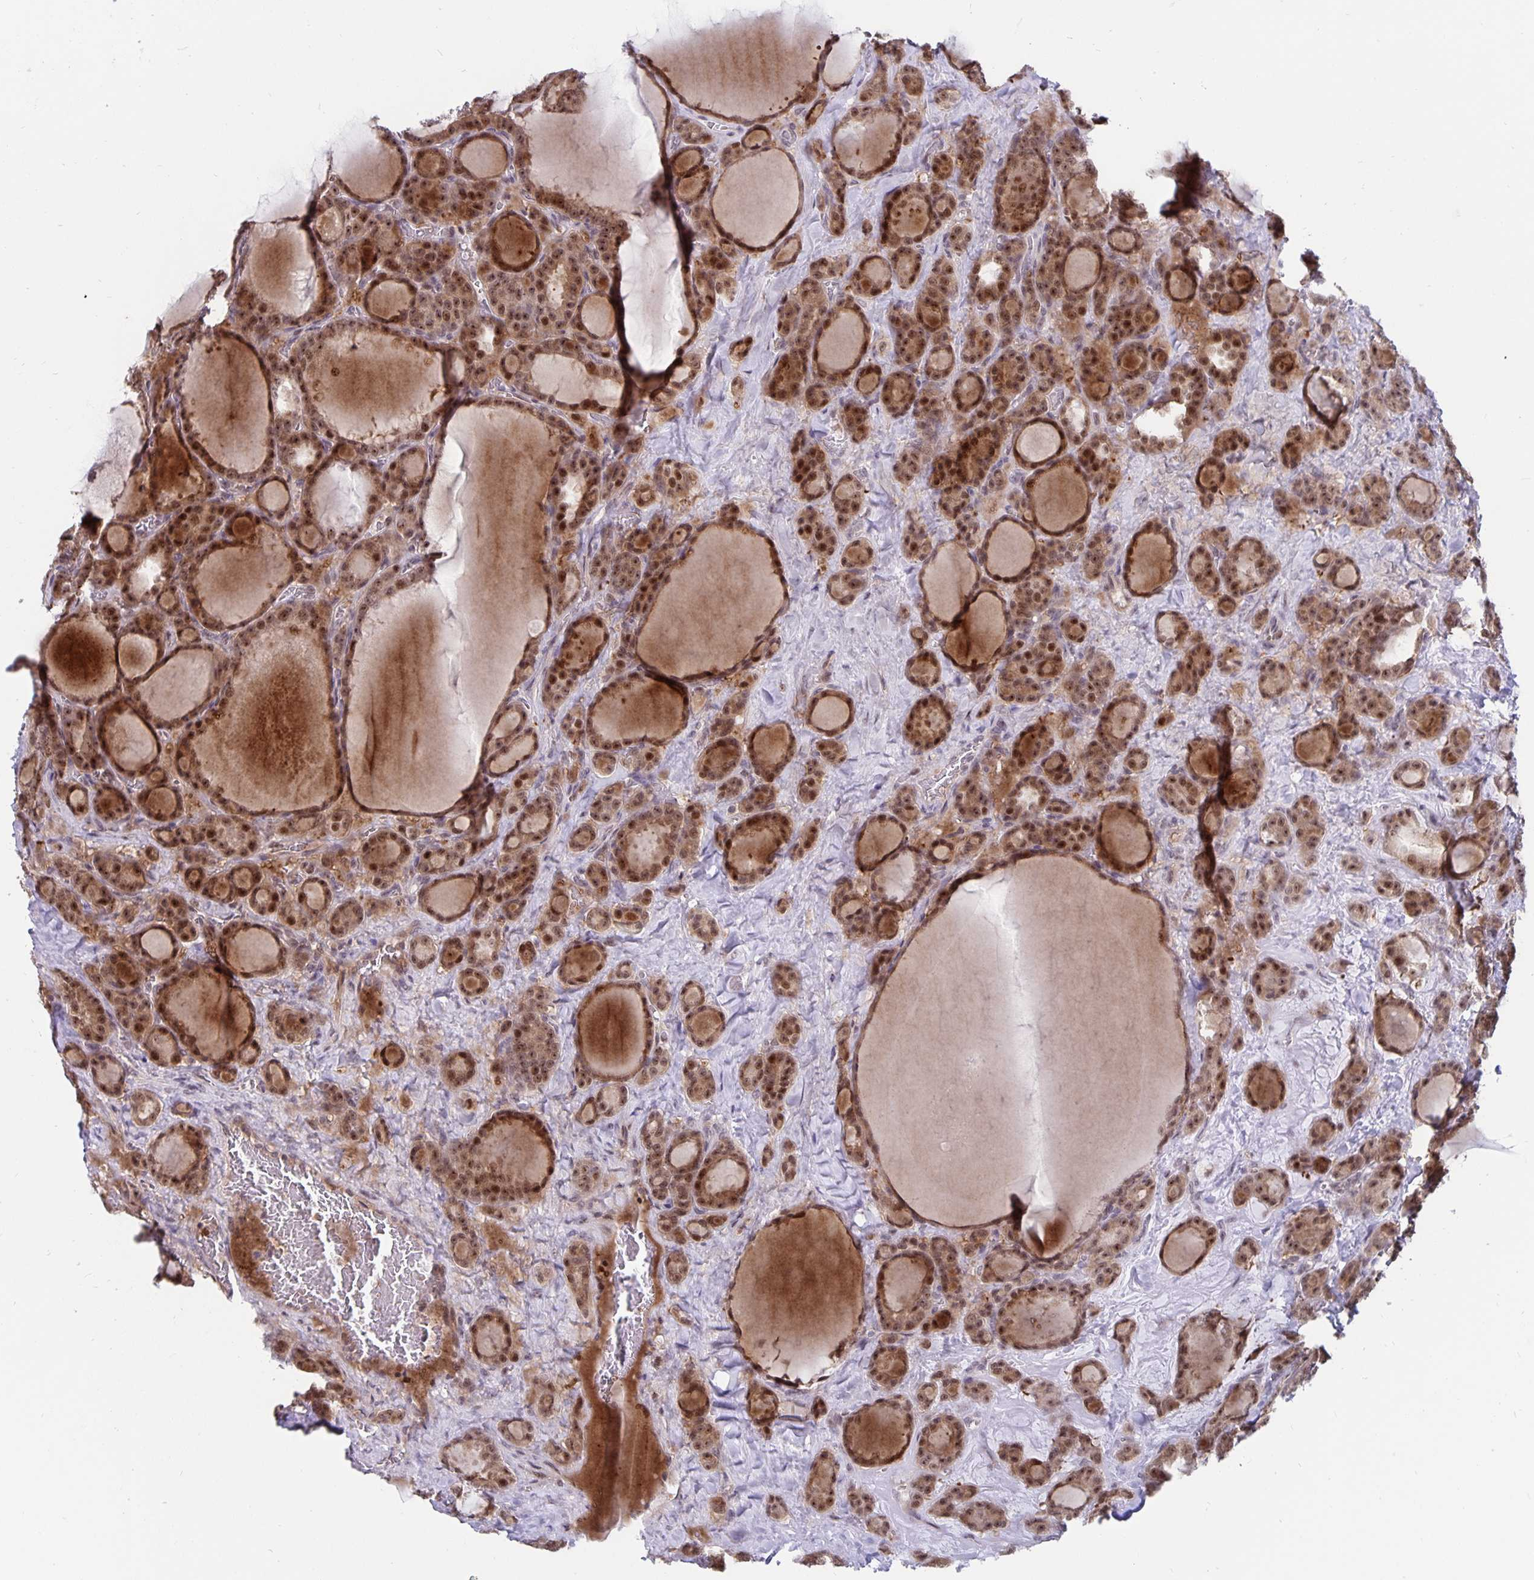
{"staining": {"intensity": "moderate", "quantity": ">75%", "location": "cytoplasmic/membranous,nuclear"}, "tissue": "thyroid cancer", "cell_type": "Tumor cells", "image_type": "cancer", "snomed": [{"axis": "morphology", "description": "Normal tissue, NOS"}, {"axis": "morphology", "description": "Follicular adenoma carcinoma, NOS"}, {"axis": "topography", "description": "Thyroid gland"}], "caption": "Follicular adenoma carcinoma (thyroid) stained with a brown dye demonstrates moderate cytoplasmic/membranous and nuclear positive expression in about >75% of tumor cells.", "gene": "EXOC6B", "patient": {"sex": "female", "age": 31}}